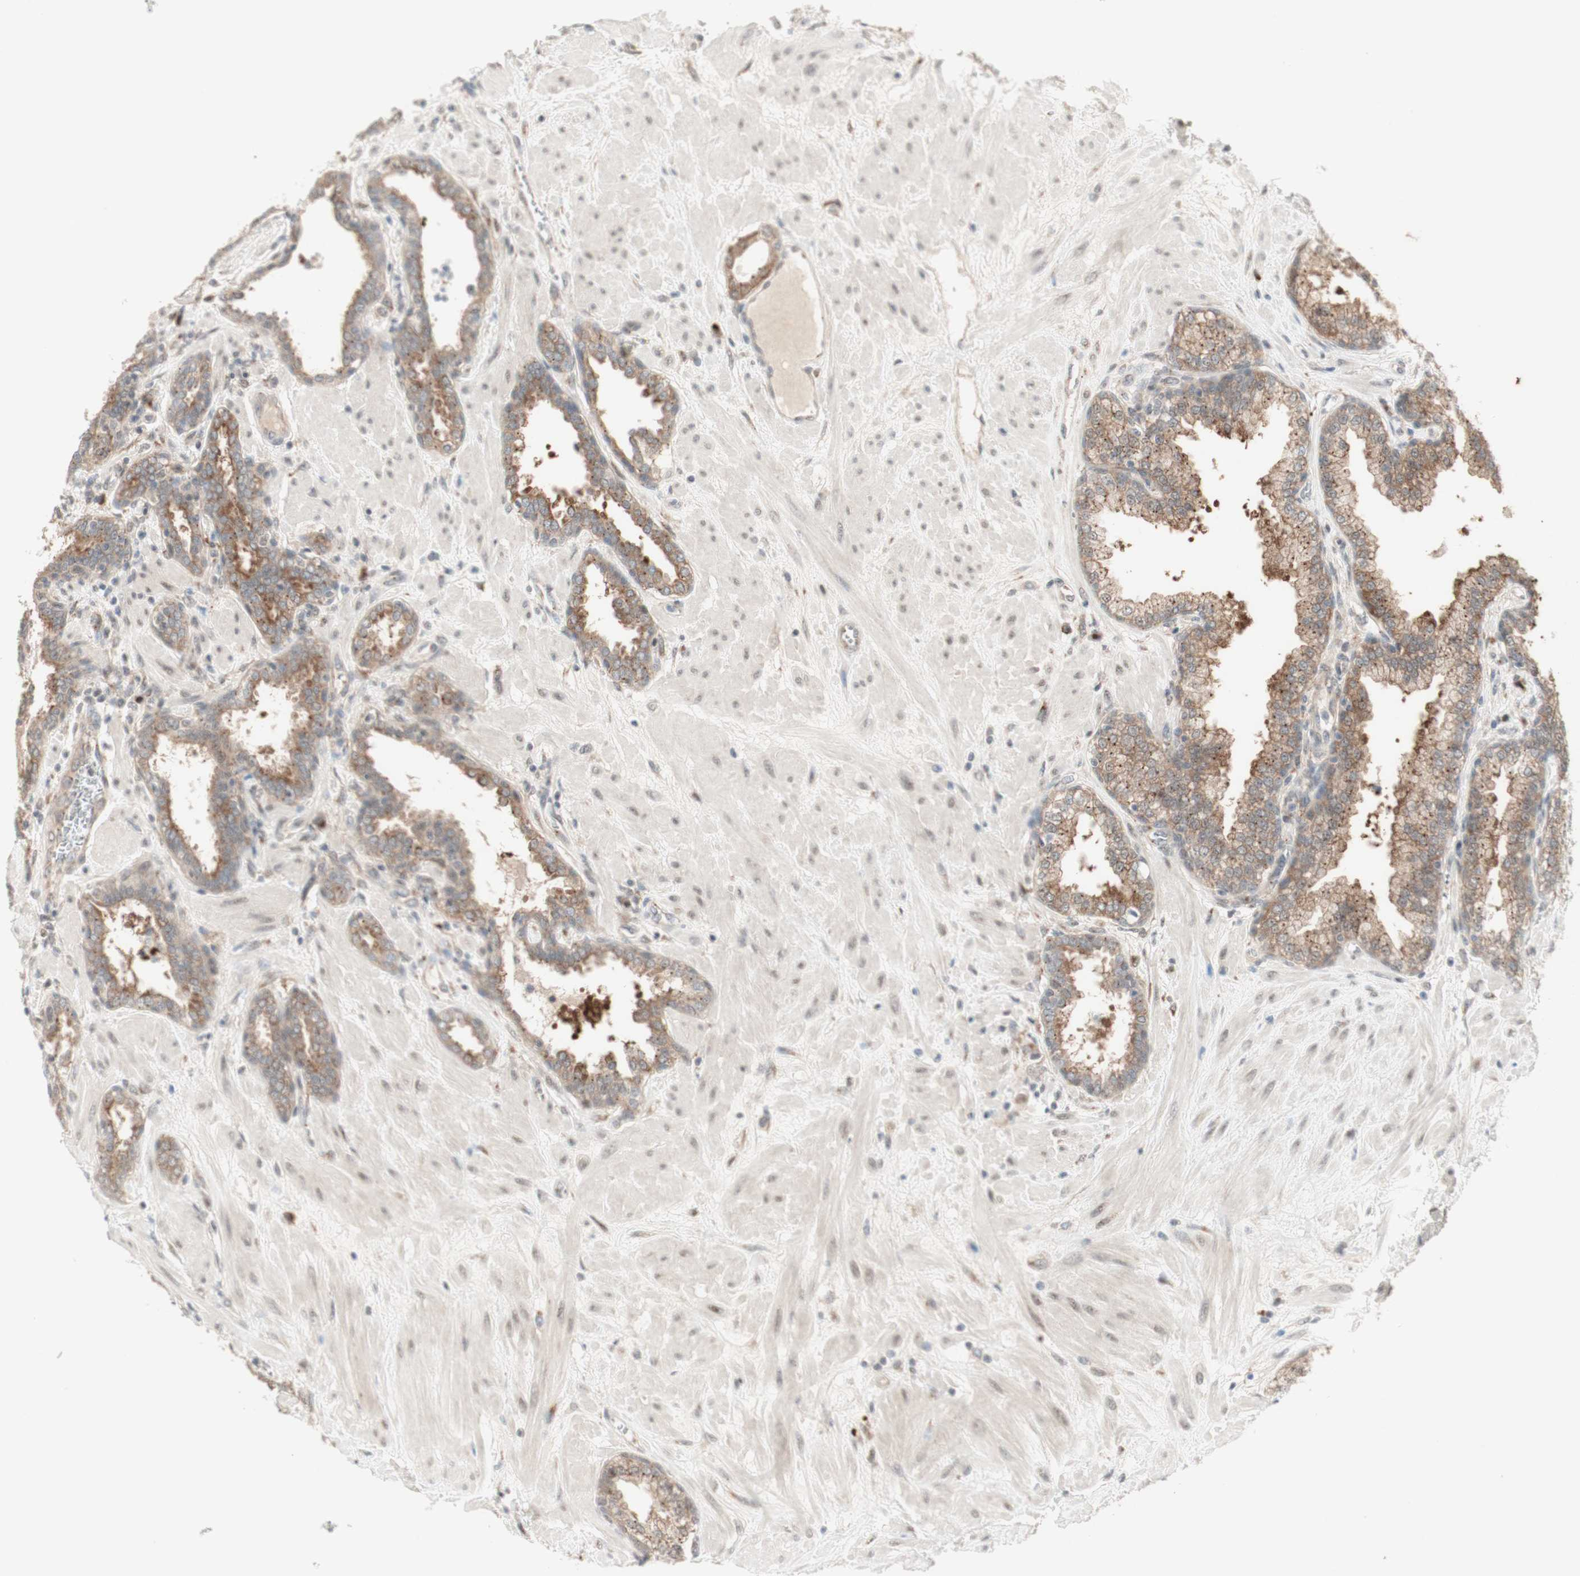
{"staining": {"intensity": "moderate", "quantity": ">75%", "location": "cytoplasmic/membranous"}, "tissue": "prostate", "cell_type": "Glandular cells", "image_type": "normal", "snomed": [{"axis": "morphology", "description": "Normal tissue, NOS"}, {"axis": "topography", "description": "Prostate"}], "caption": "The immunohistochemical stain highlights moderate cytoplasmic/membranous expression in glandular cells of benign prostate.", "gene": "CYLD", "patient": {"sex": "male", "age": 51}}